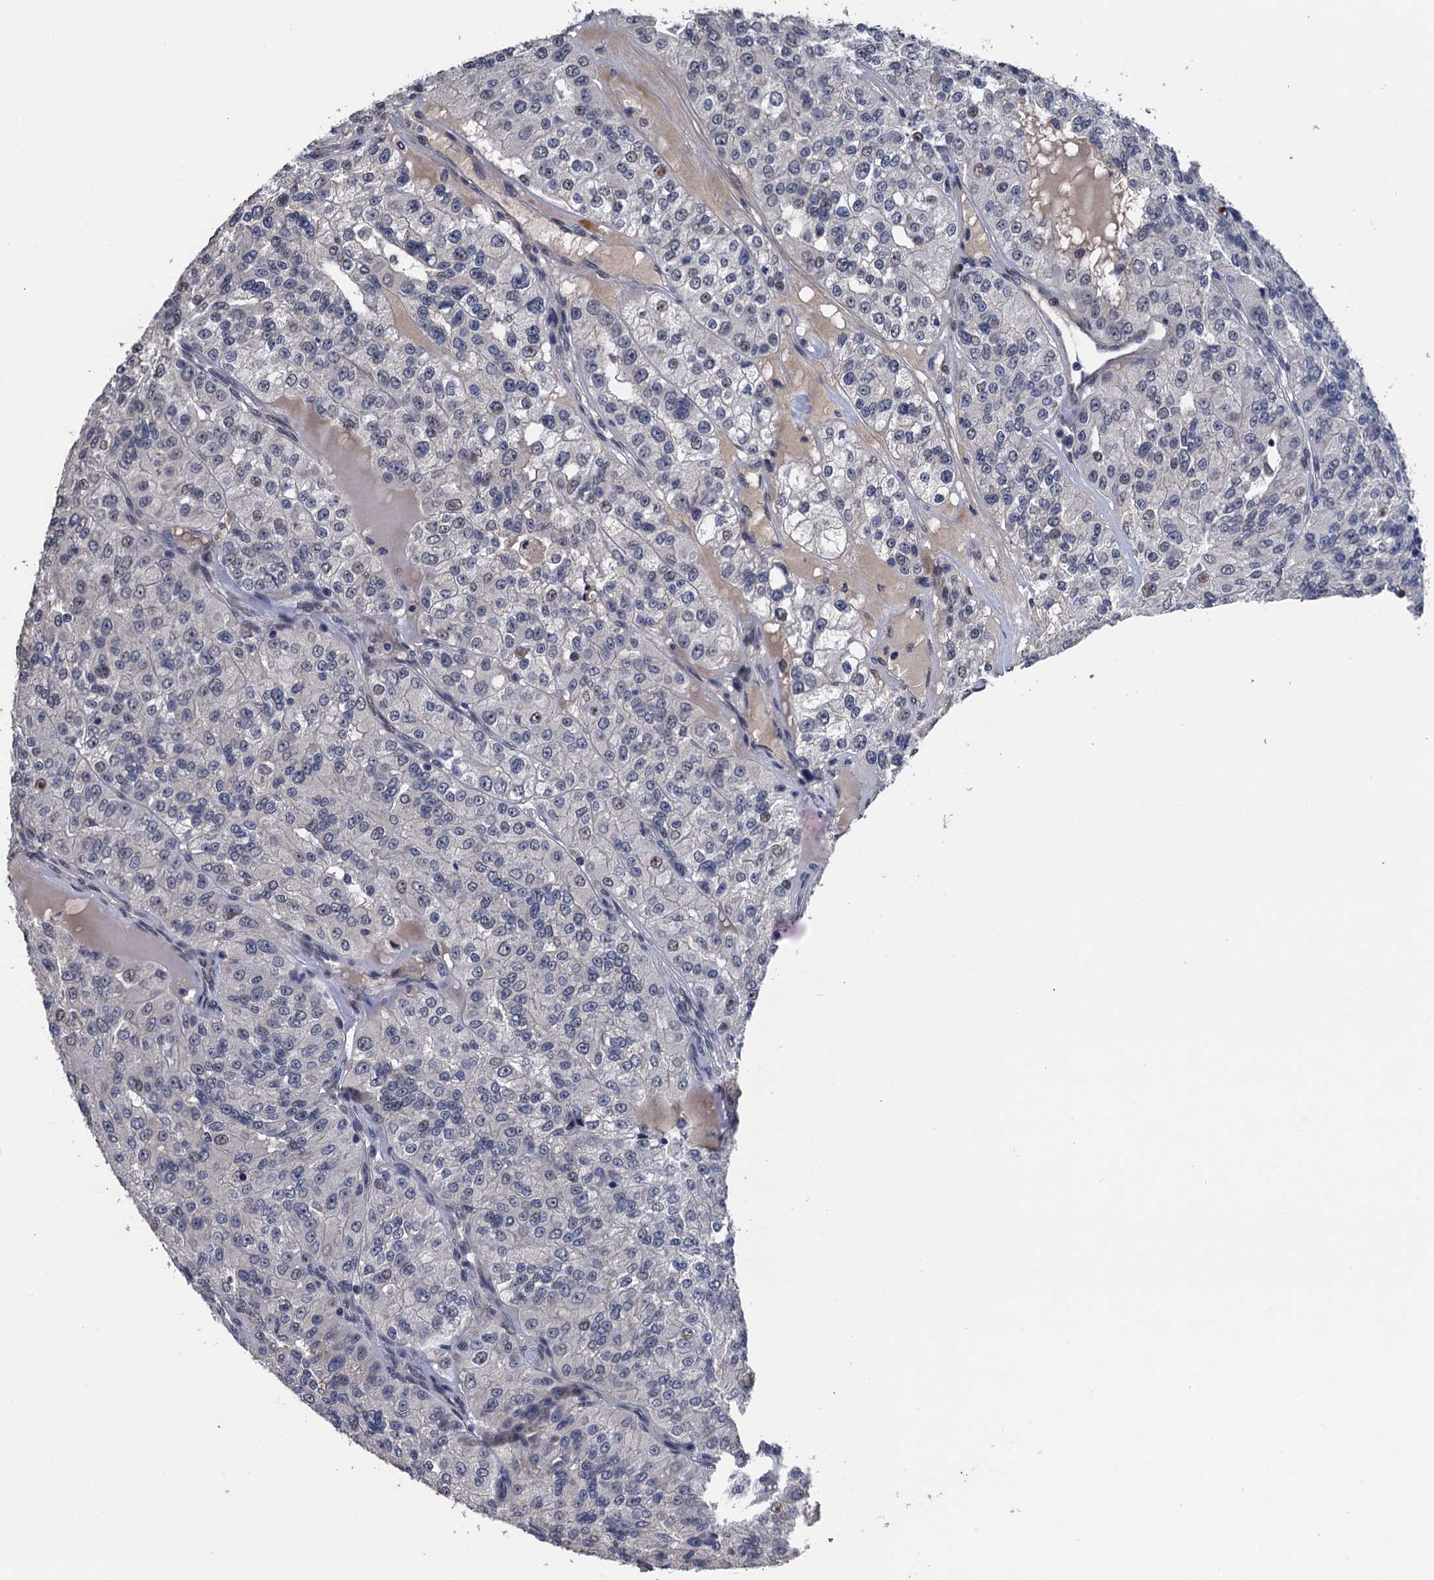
{"staining": {"intensity": "moderate", "quantity": "<25%", "location": "nuclear"}, "tissue": "renal cancer", "cell_type": "Tumor cells", "image_type": "cancer", "snomed": [{"axis": "morphology", "description": "Adenocarcinoma, NOS"}, {"axis": "topography", "description": "Kidney"}], "caption": "This histopathology image demonstrates immunohistochemistry (IHC) staining of human renal cancer (adenocarcinoma), with low moderate nuclear expression in about <25% of tumor cells.", "gene": "ART5", "patient": {"sex": "female", "age": 63}}